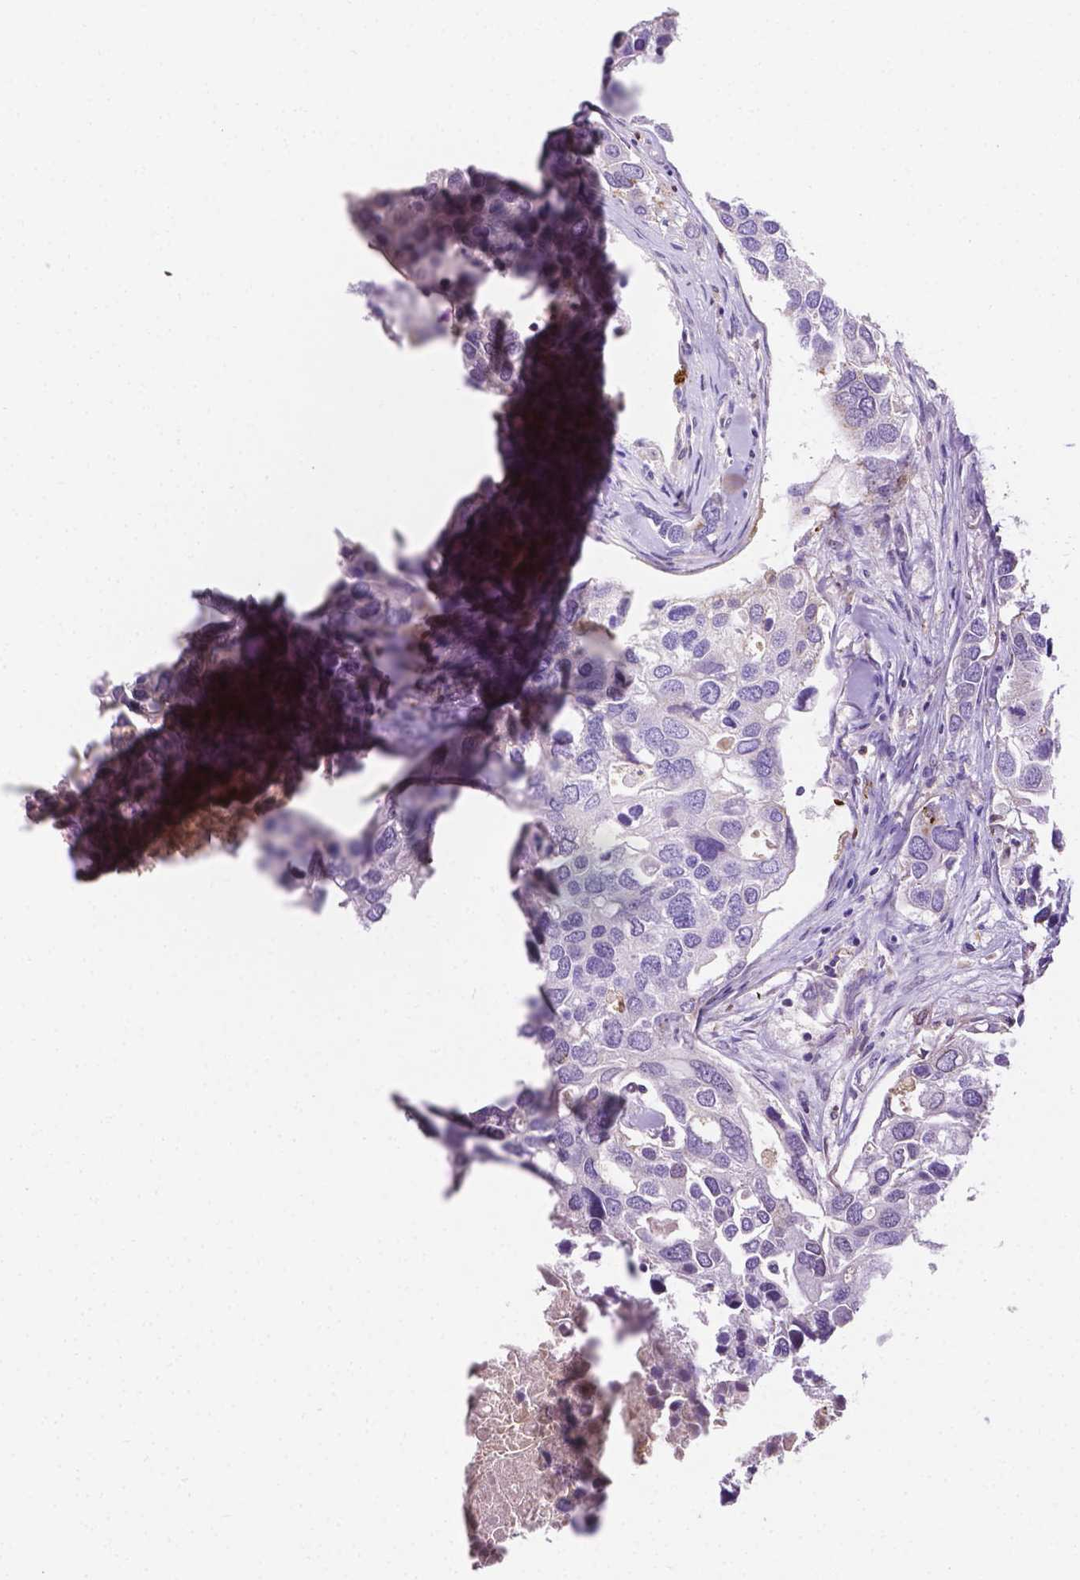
{"staining": {"intensity": "negative", "quantity": "none", "location": "none"}, "tissue": "breast cancer", "cell_type": "Tumor cells", "image_type": "cancer", "snomed": [{"axis": "morphology", "description": "Duct carcinoma"}, {"axis": "topography", "description": "Breast"}], "caption": "Immunohistochemical staining of breast cancer displays no significant positivity in tumor cells. The staining is performed using DAB brown chromogen with nuclei counter-stained in using hematoxylin.", "gene": "APOE", "patient": {"sex": "female", "age": 83}}